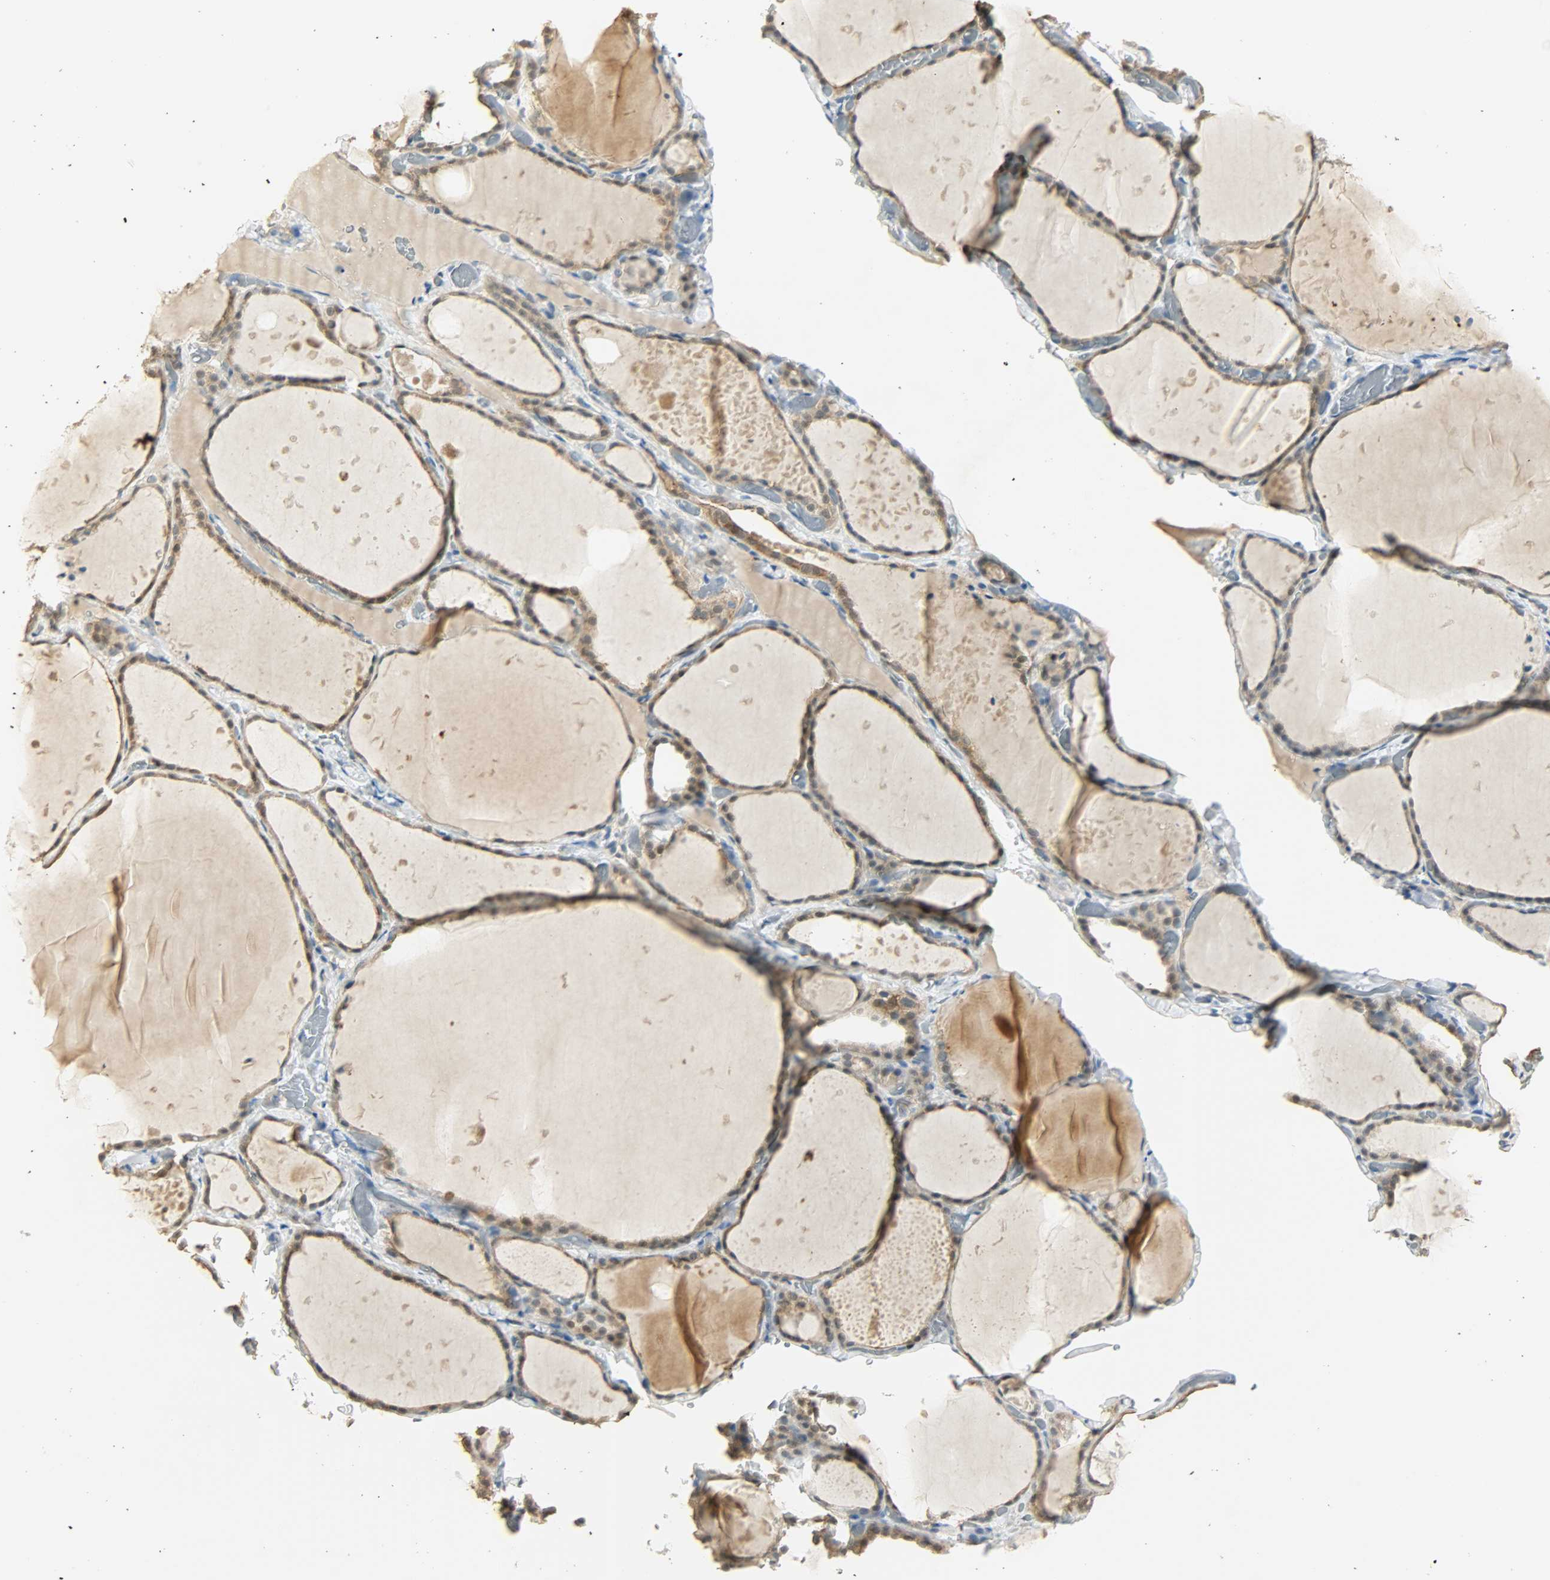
{"staining": {"intensity": "moderate", "quantity": ">75%", "location": "cytoplasmic/membranous,nuclear"}, "tissue": "thyroid gland", "cell_type": "Glandular cells", "image_type": "normal", "snomed": [{"axis": "morphology", "description": "Normal tissue, NOS"}, {"axis": "topography", "description": "Thyroid gland"}], "caption": "Immunohistochemical staining of benign thyroid gland displays moderate cytoplasmic/membranous,nuclear protein staining in about >75% of glandular cells.", "gene": "USP13", "patient": {"sex": "female", "age": 22}}